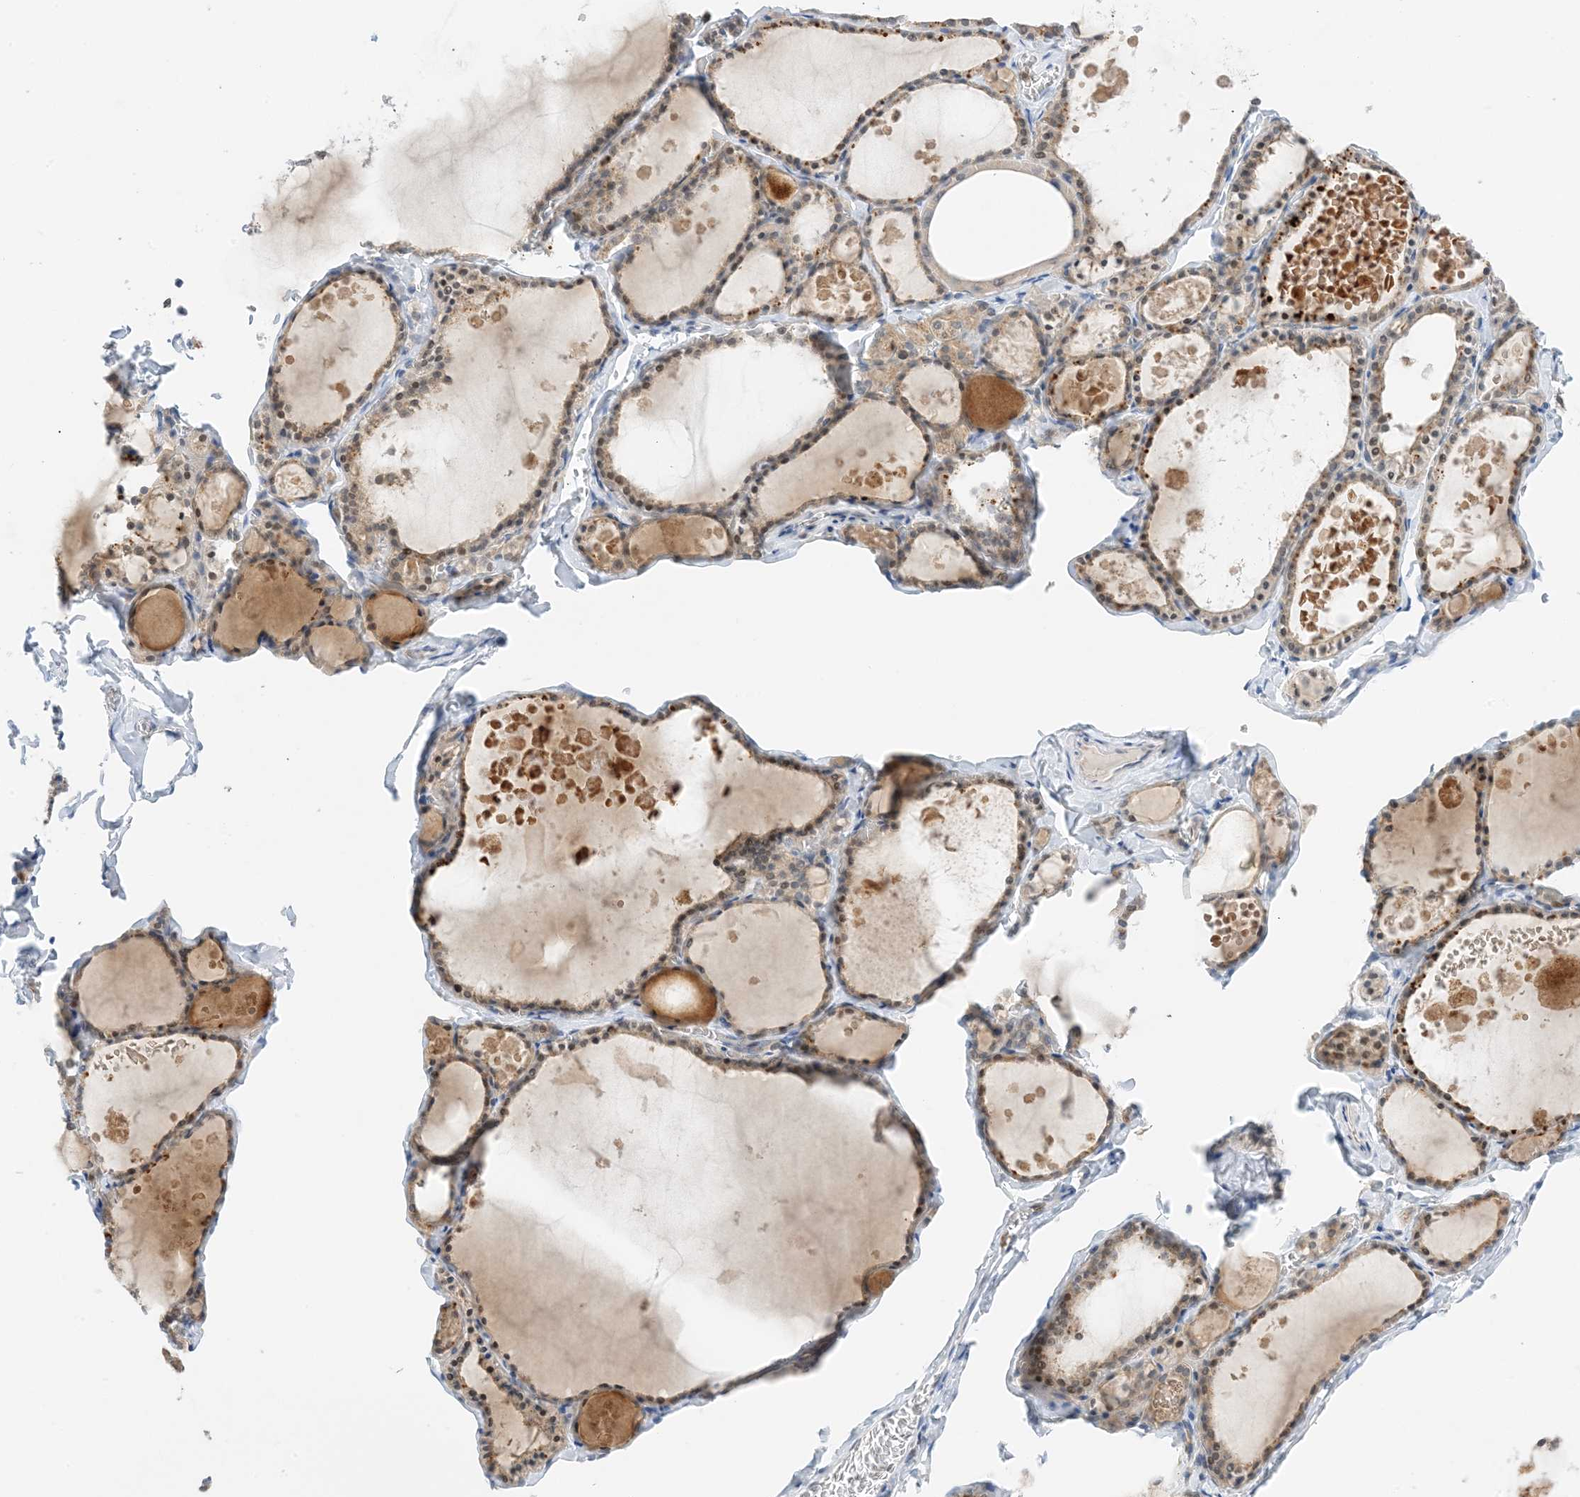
{"staining": {"intensity": "weak", "quantity": ">75%", "location": "cytoplasmic/membranous"}, "tissue": "thyroid gland", "cell_type": "Glandular cells", "image_type": "normal", "snomed": [{"axis": "morphology", "description": "Normal tissue, NOS"}, {"axis": "topography", "description": "Thyroid gland"}], "caption": "Immunohistochemical staining of normal human thyroid gland shows >75% levels of weak cytoplasmic/membranous protein expression in about >75% of glandular cells. (Brightfield microscopy of DAB IHC at high magnification).", "gene": "KIFBP", "patient": {"sex": "male", "age": 56}}